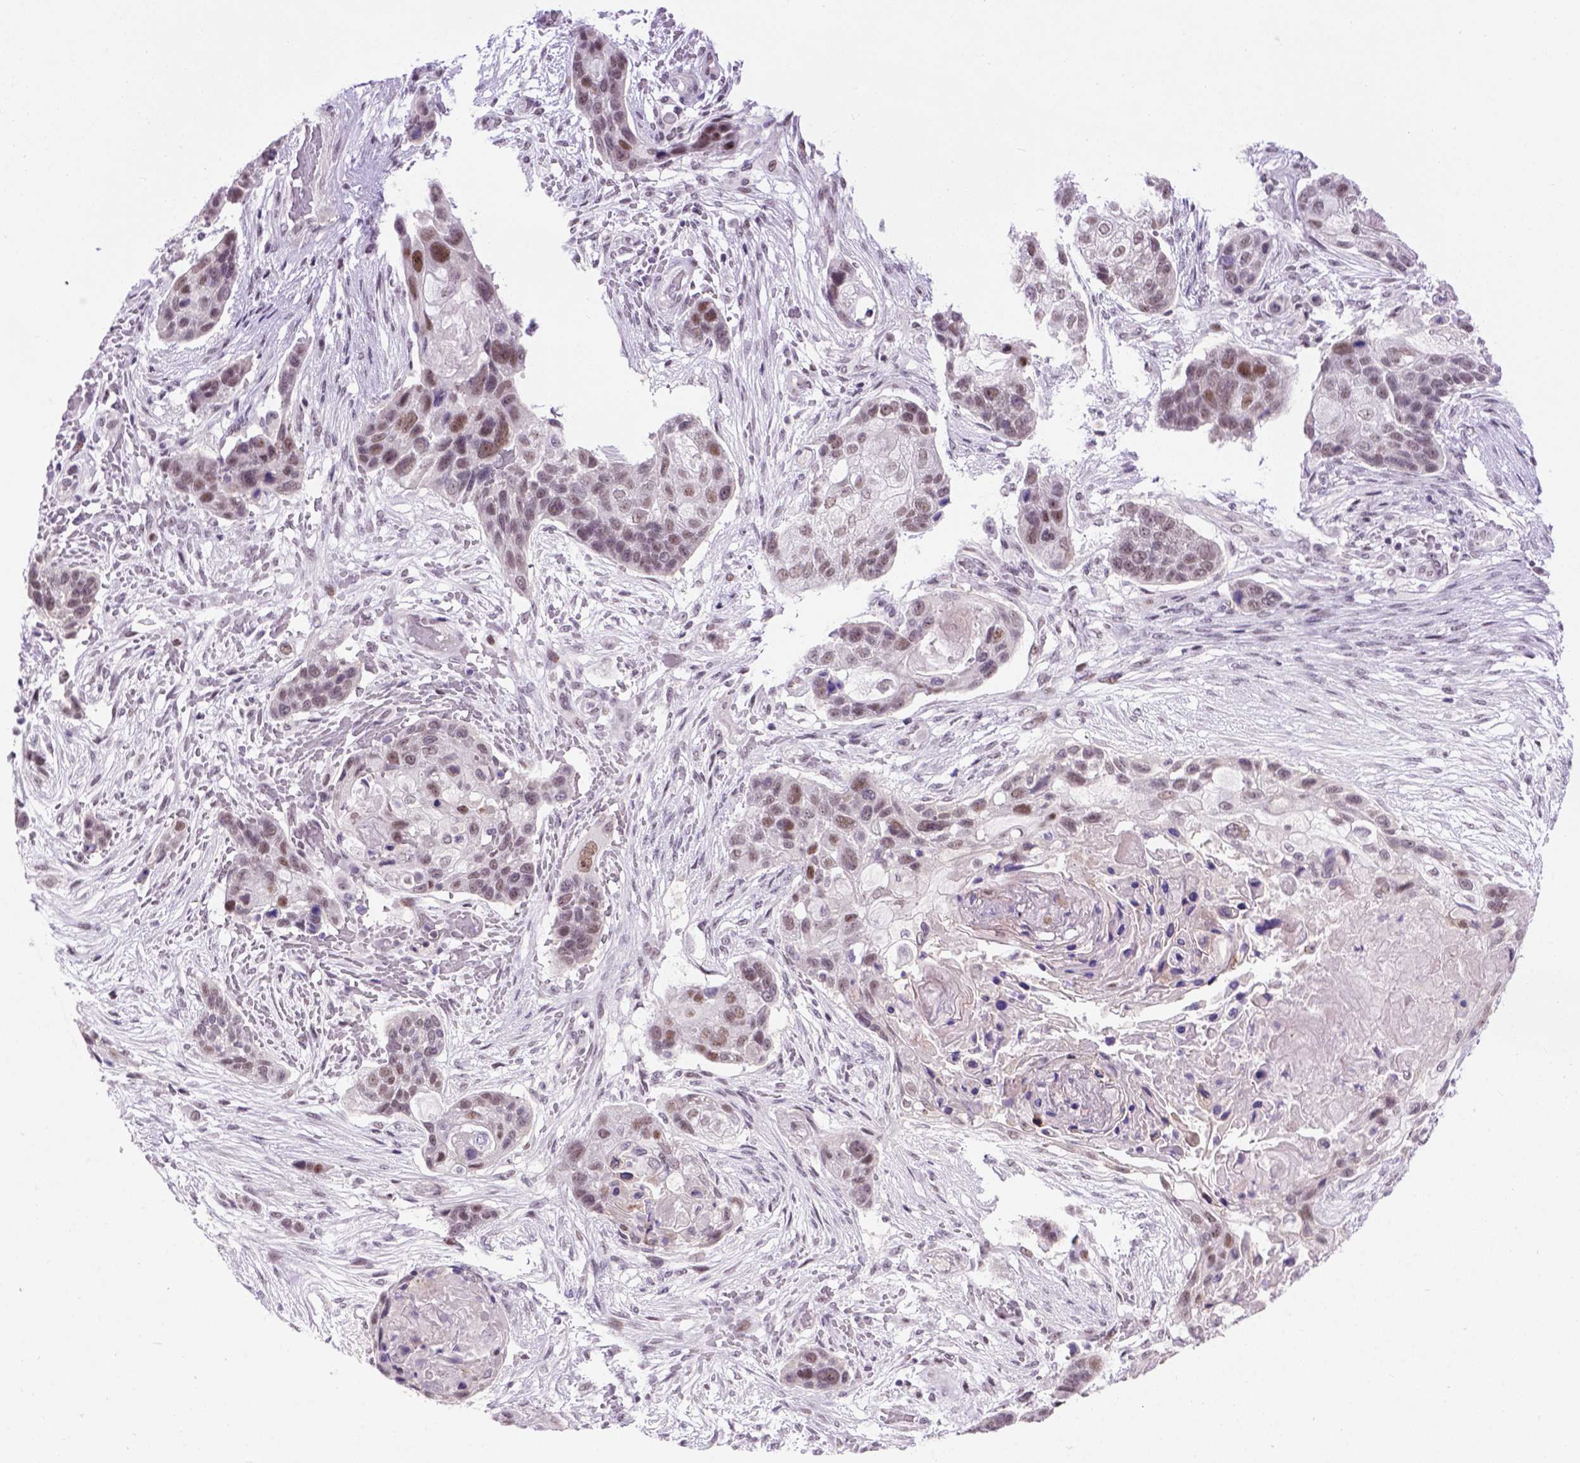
{"staining": {"intensity": "moderate", "quantity": "<25%", "location": "nuclear"}, "tissue": "lung cancer", "cell_type": "Tumor cells", "image_type": "cancer", "snomed": [{"axis": "morphology", "description": "Squamous cell carcinoma, NOS"}, {"axis": "topography", "description": "Lung"}], "caption": "Lung cancer stained with a brown dye exhibits moderate nuclear positive positivity in approximately <25% of tumor cells.", "gene": "TBPL1", "patient": {"sex": "male", "age": 69}}